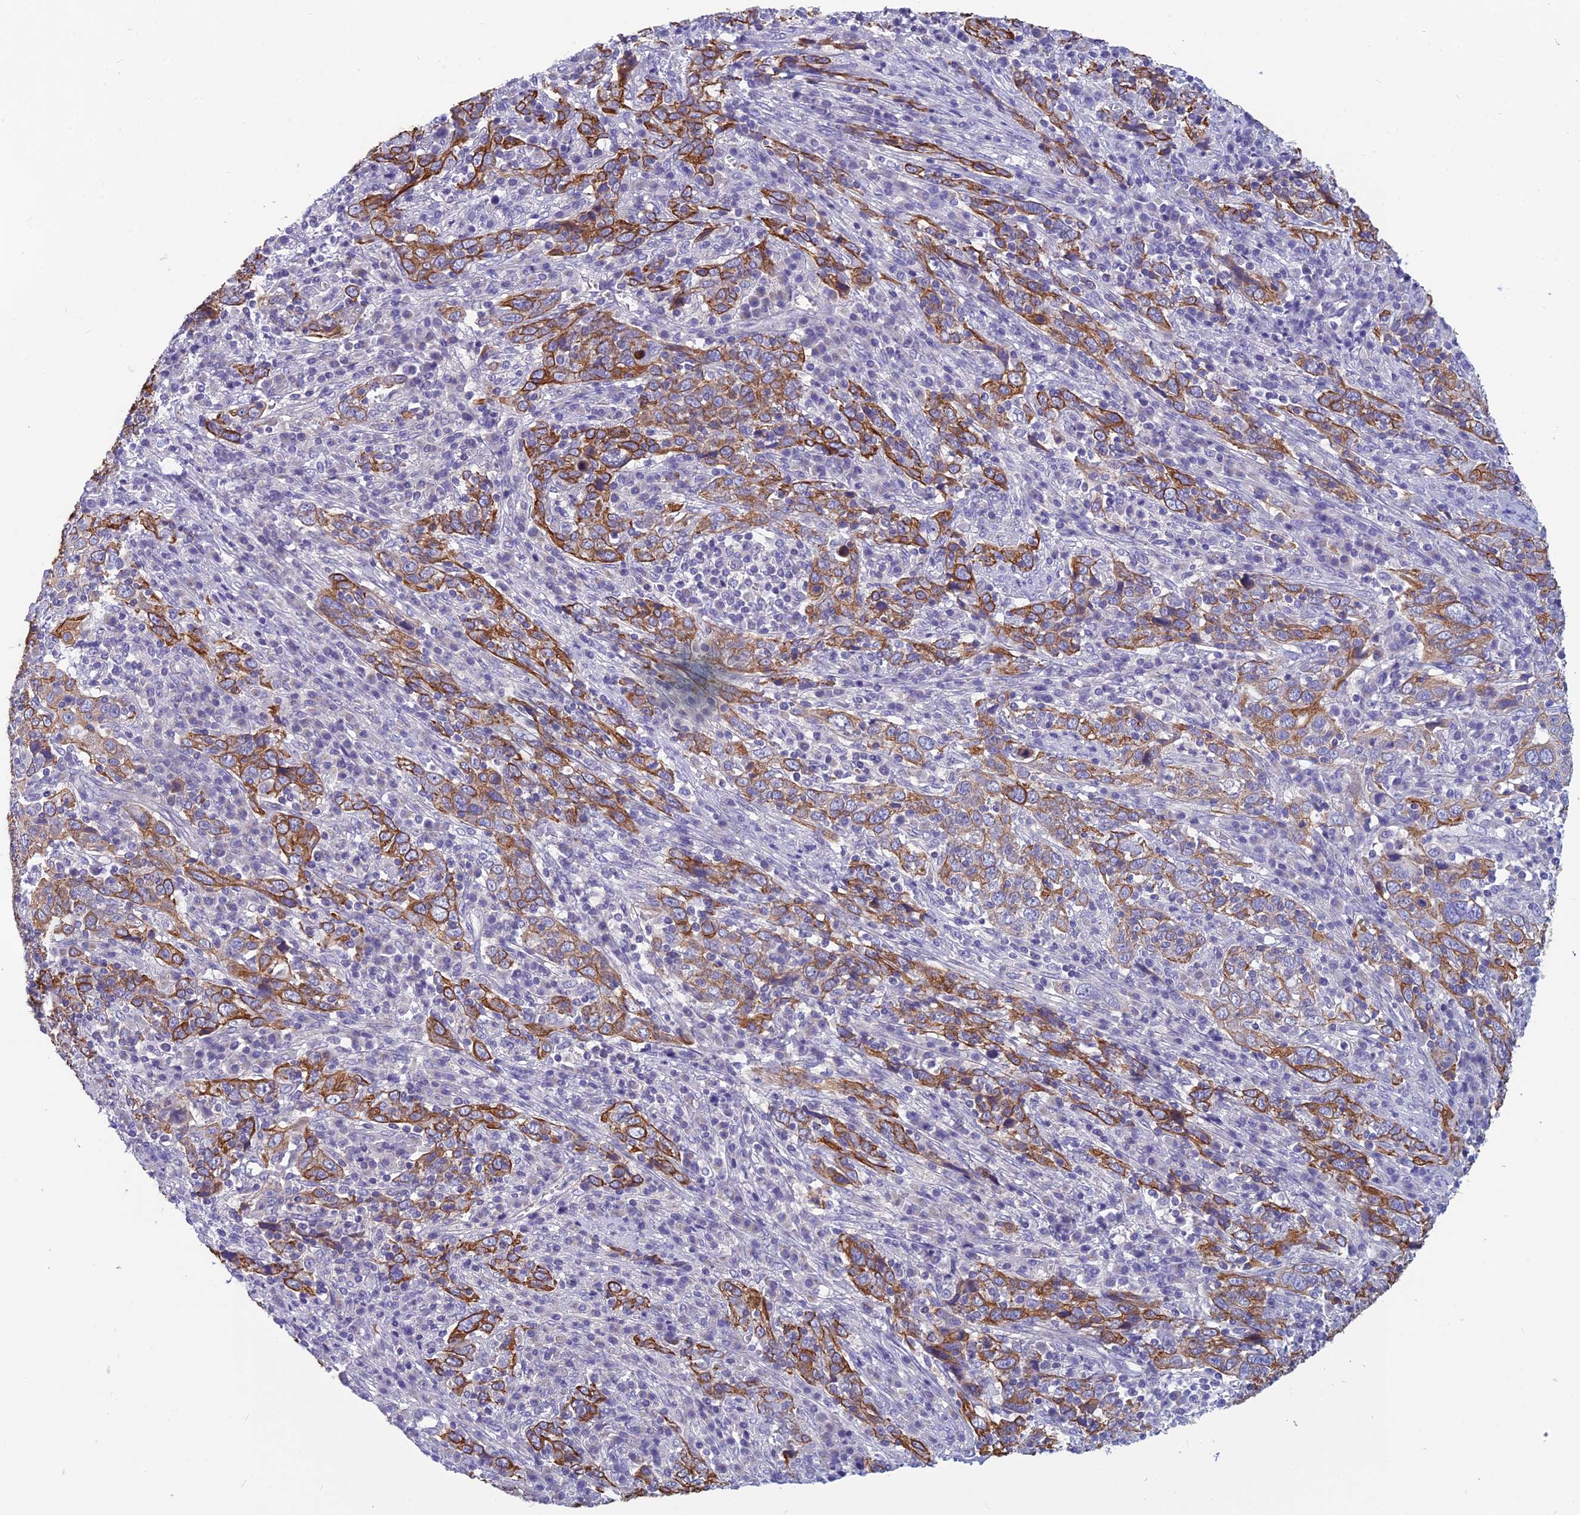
{"staining": {"intensity": "moderate", "quantity": ">75%", "location": "cytoplasmic/membranous"}, "tissue": "cervical cancer", "cell_type": "Tumor cells", "image_type": "cancer", "snomed": [{"axis": "morphology", "description": "Squamous cell carcinoma, NOS"}, {"axis": "topography", "description": "Cervix"}], "caption": "Immunohistochemistry of cervical cancer (squamous cell carcinoma) demonstrates medium levels of moderate cytoplasmic/membranous positivity in approximately >75% of tumor cells. Immunohistochemistry (ihc) stains the protein of interest in brown and the nuclei are stained blue.", "gene": "RBM41", "patient": {"sex": "female", "age": 46}}